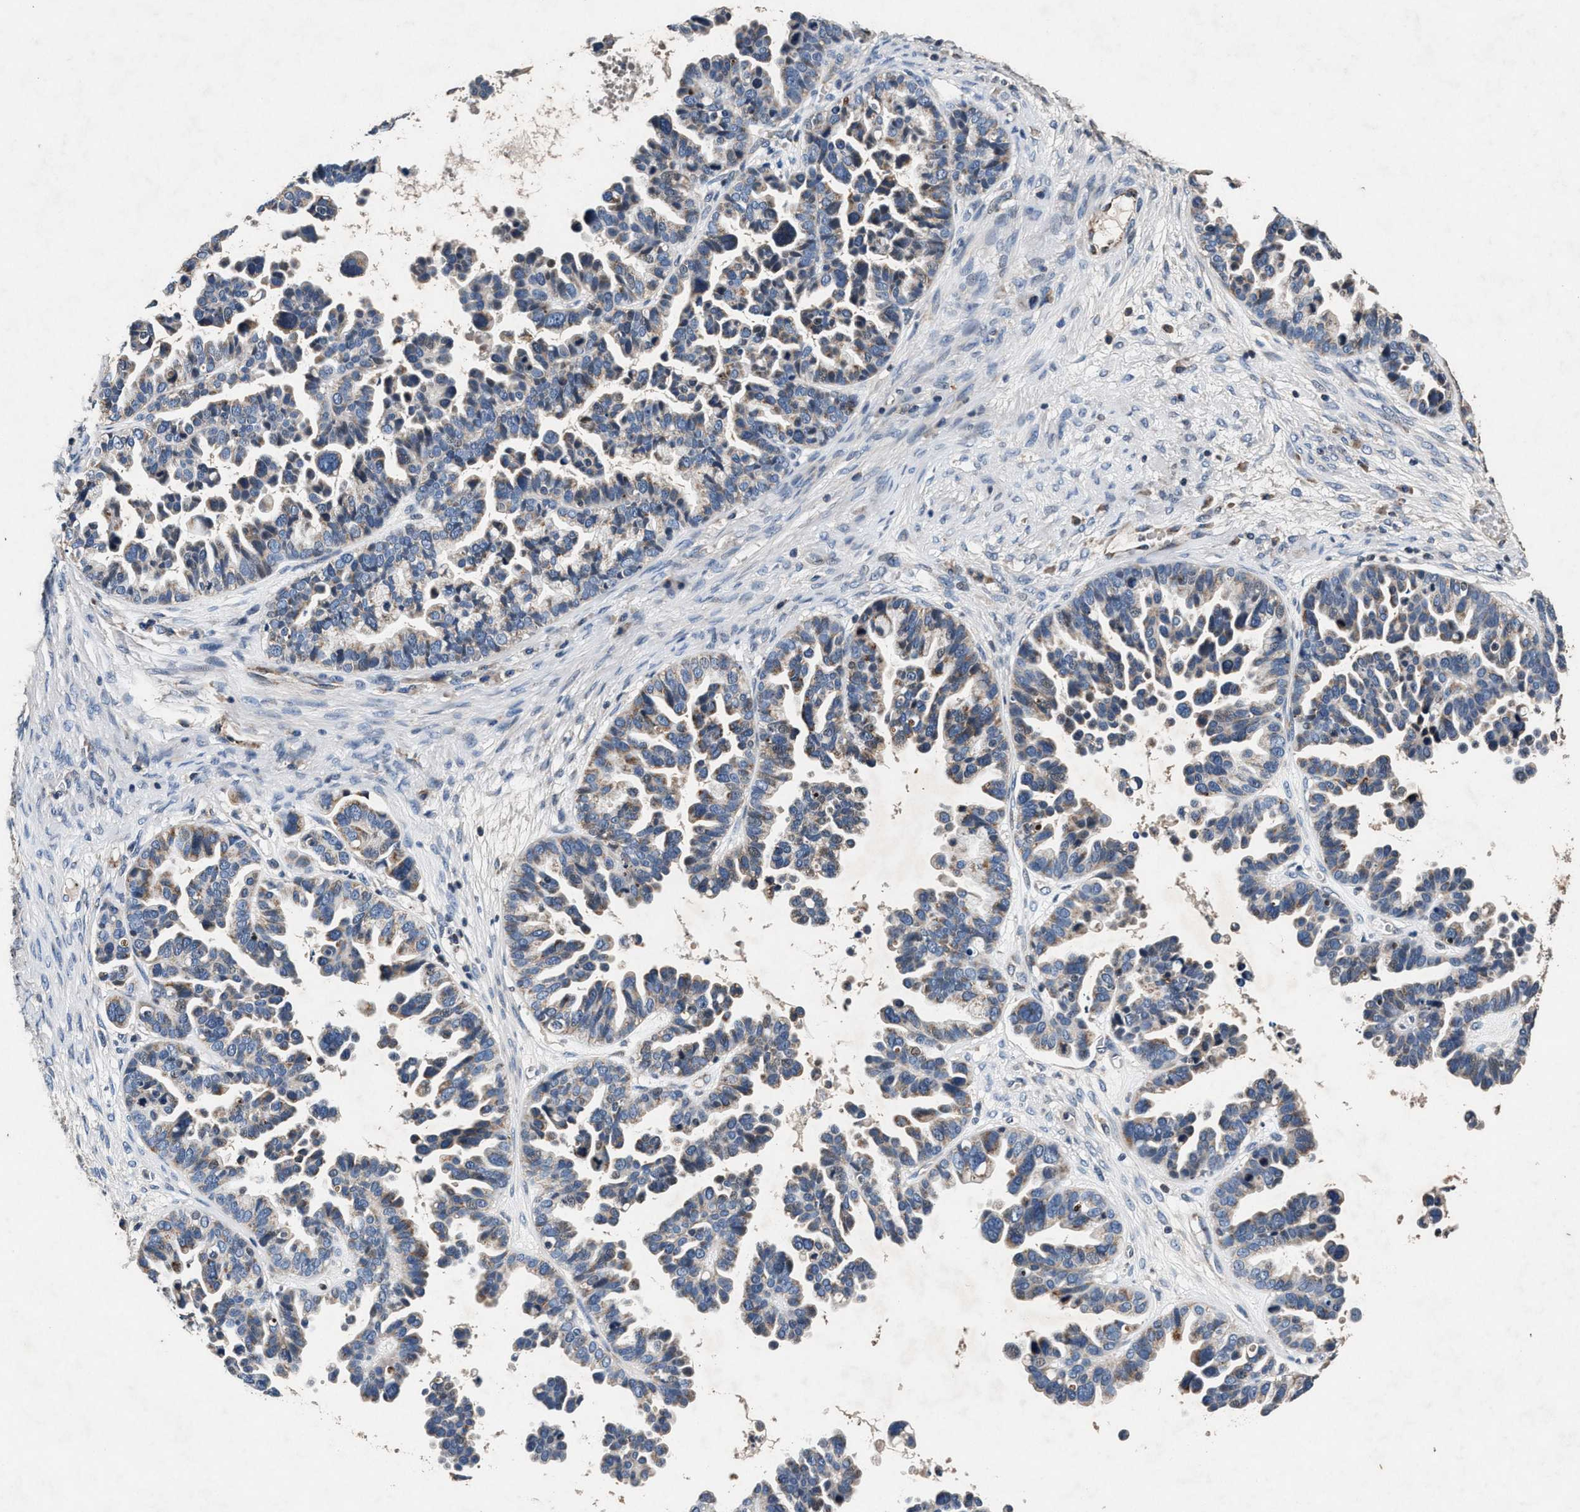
{"staining": {"intensity": "weak", "quantity": "25%-75%", "location": "cytoplasmic/membranous"}, "tissue": "ovarian cancer", "cell_type": "Tumor cells", "image_type": "cancer", "snomed": [{"axis": "morphology", "description": "Cystadenocarcinoma, serous, NOS"}, {"axis": "topography", "description": "Ovary"}], "caption": "Brown immunohistochemical staining in ovarian cancer (serous cystadenocarcinoma) displays weak cytoplasmic/membranous positivity in approximately 25%-75% of tumor cells.", "gene": "PKD2L1", "patient": {"sex": "female", "age": 56}}